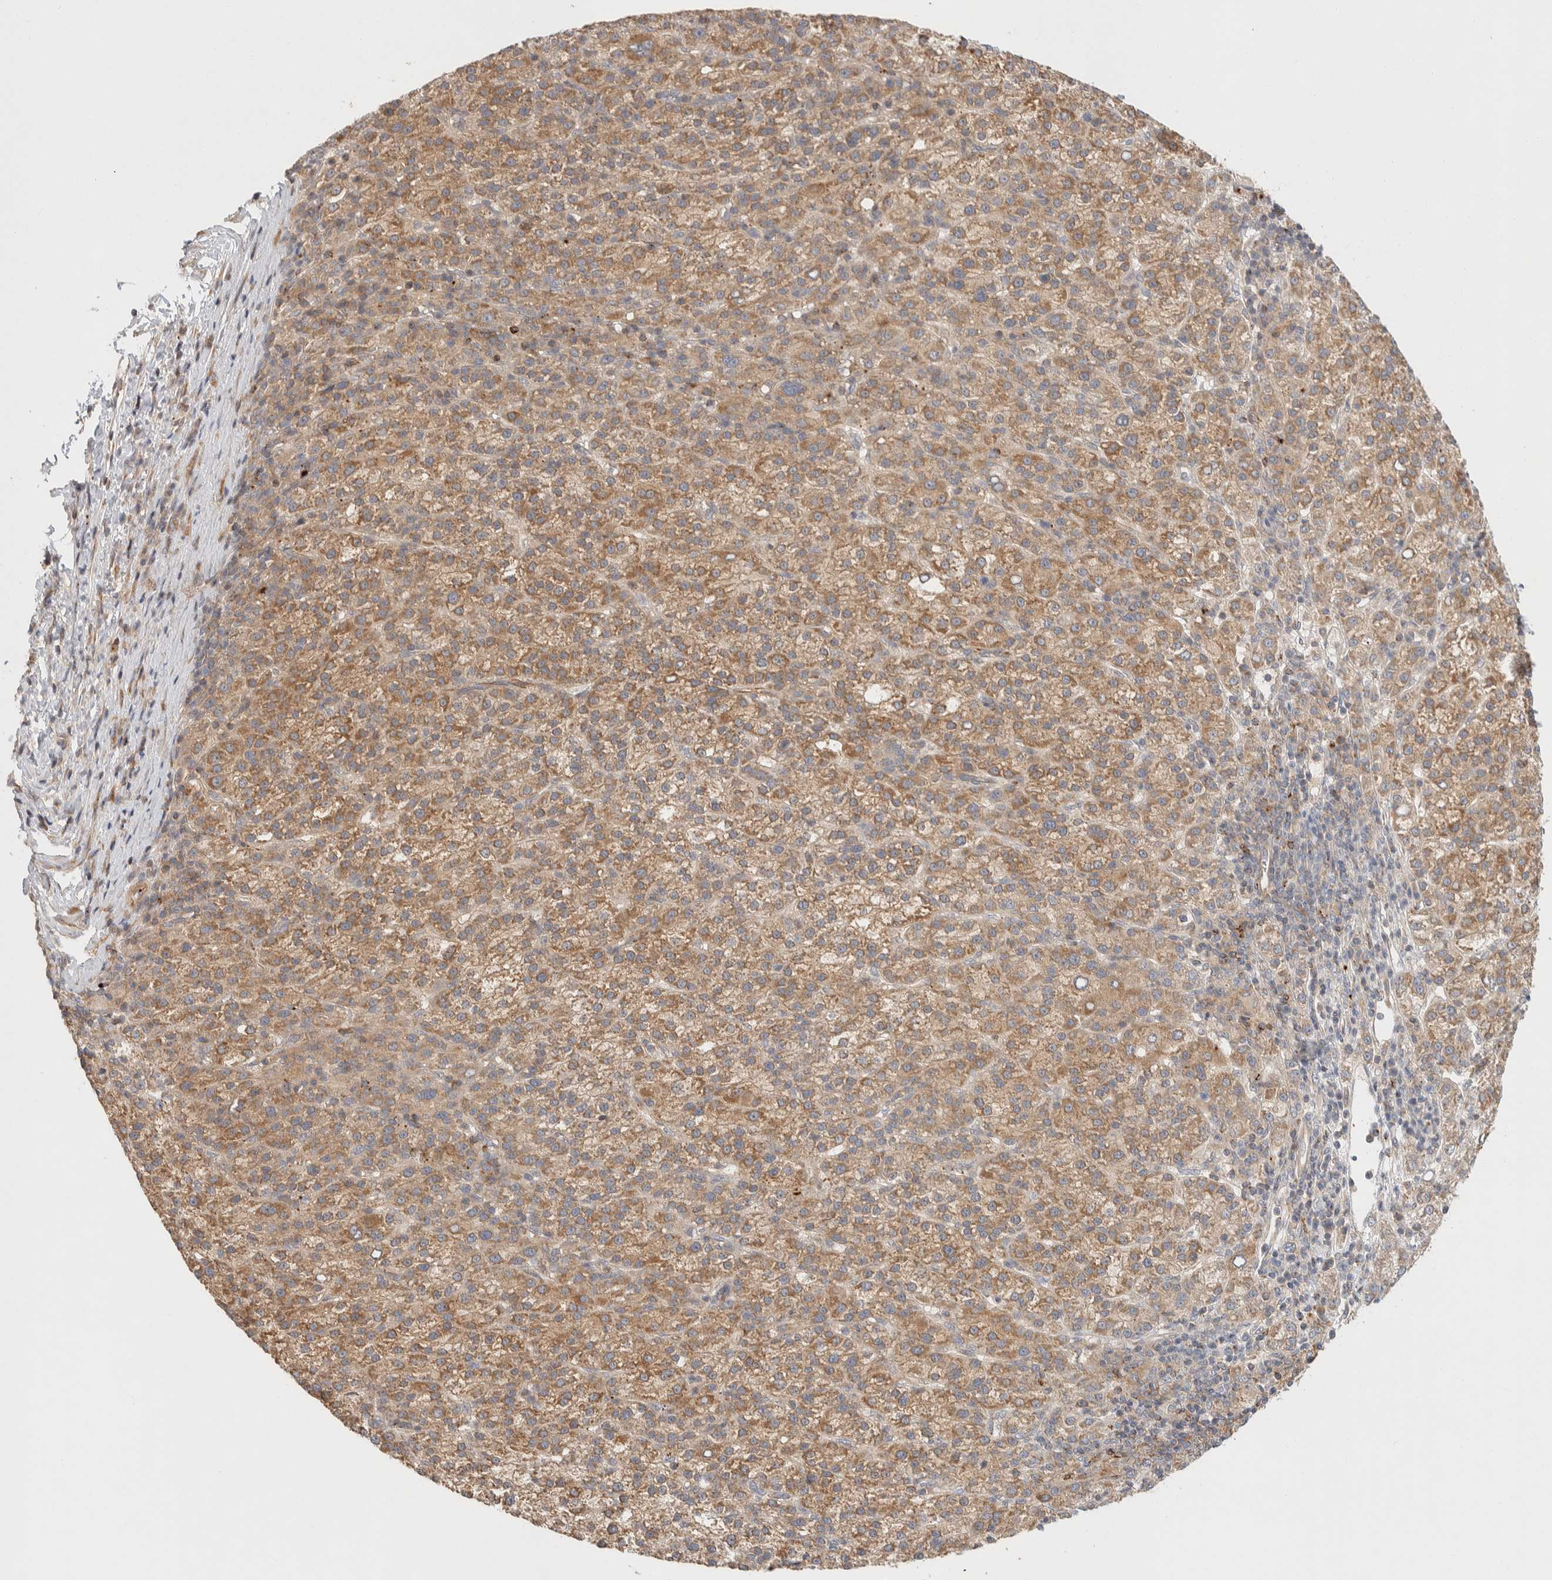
{"staining": {"intensity": "moderate", "quantity": ">75%", "location": "cytoplasmic/membranous"}, "tissue": "liver cancer", "cell_type": "Tumor cells", "image_type": "cancer", "snomed": [{"axis": "morphology", "description": "Carcinoma, Hepatocellular, NOS"}, {"axis": "topography", "description": "Liver"}], "caption": "DAB (3,3'-diaminobenzidine) immunohistochemical staining of liver cancer reveals moderate cytoplasmic/membranous protein expression in about >75% of tumor cells.", "gene": "KIF9", "patient": {"sex": "female", "age": 58}}